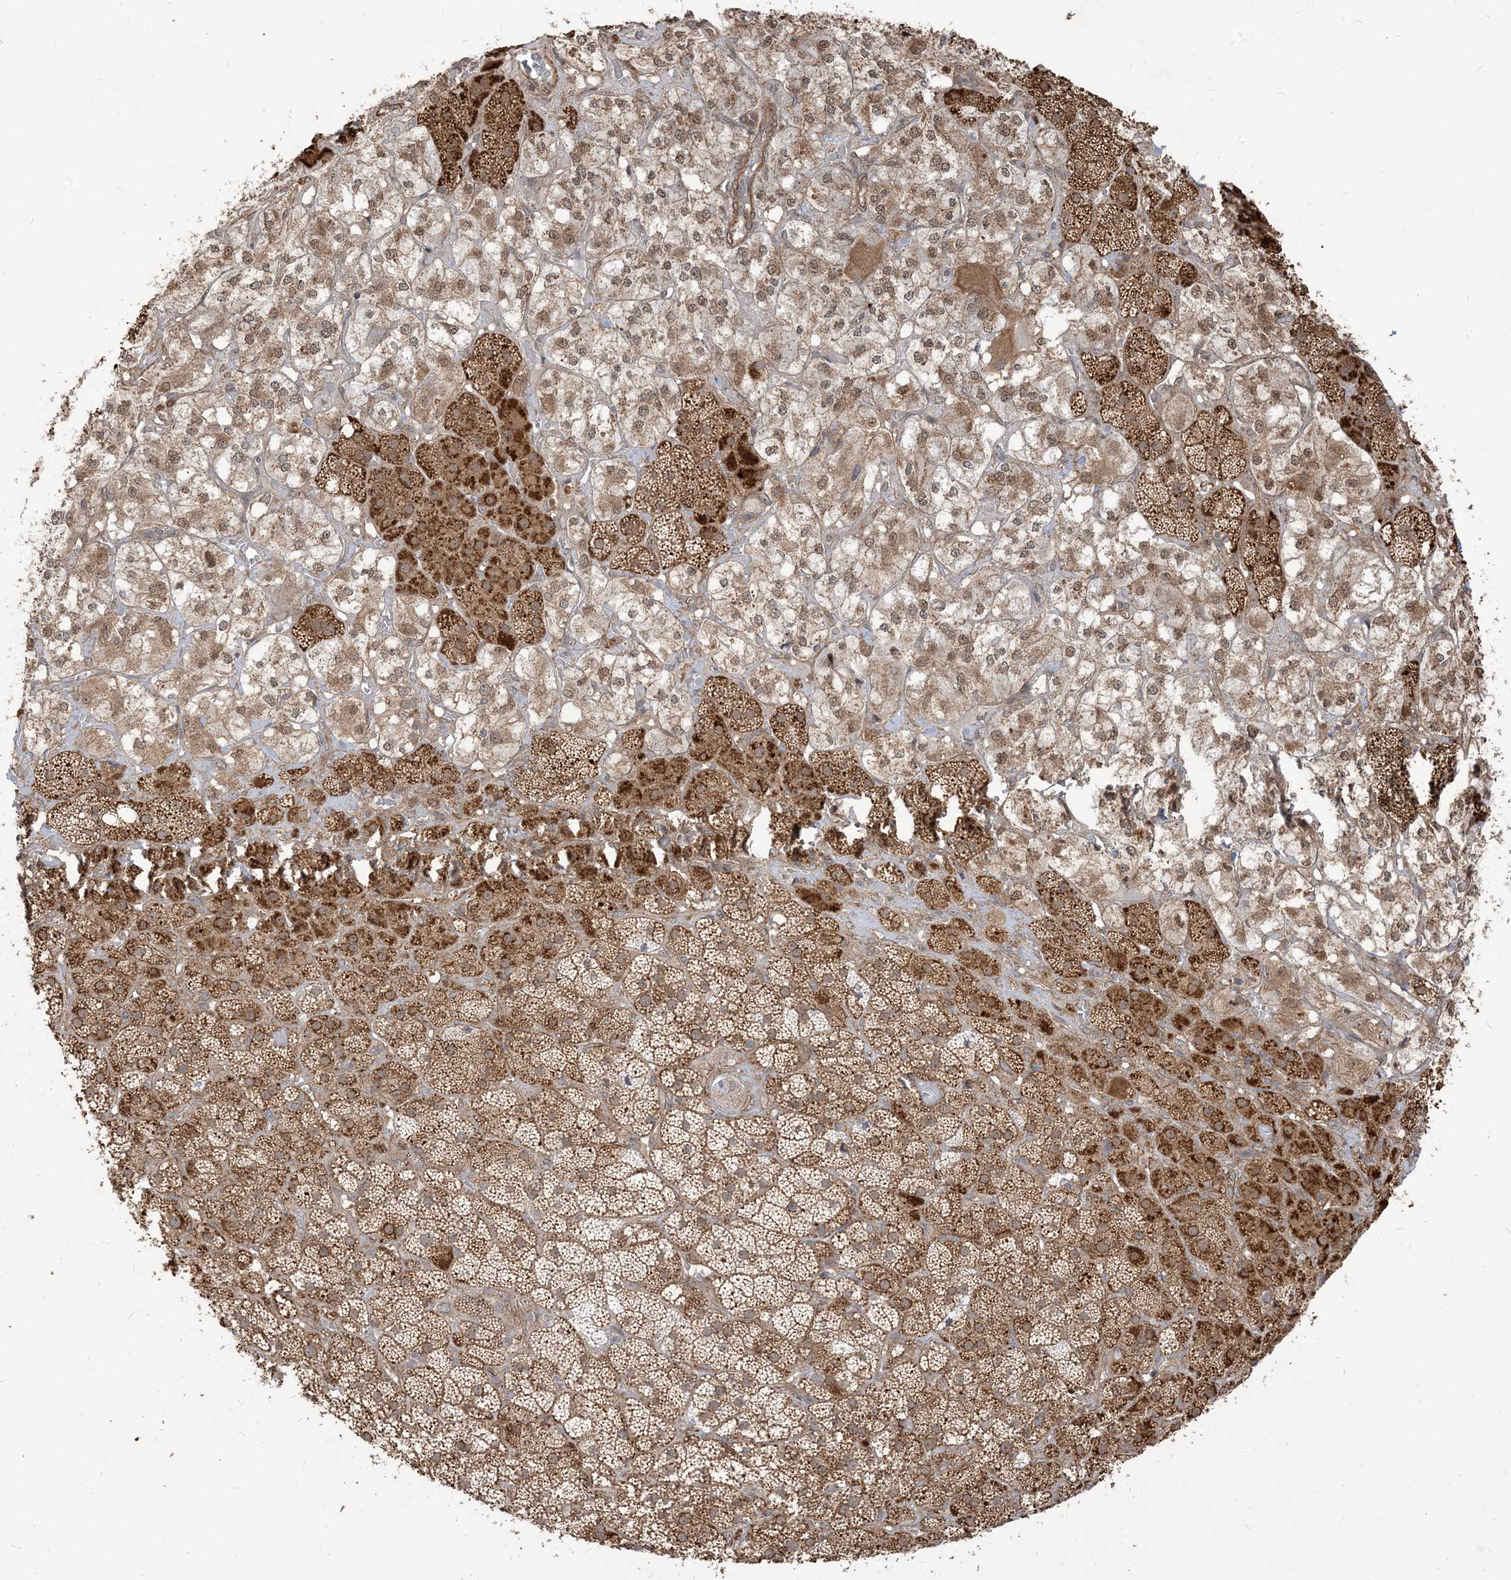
{"staining": {"intensity": "strong", "quantity": ">75%", "location": "cytoplasmic/membranous"}, "tissue": "adrenal gland", "cell_type": "Glandular cells", "image_type": "normal", "snomed": [{"axis": "morphology", "description": "Normal tissue, NOS"}, {"axis": "topography", "description": "Adrenal gland"}], "caption": "Adrenal gland stained for a protein exhibits strong cytoplasmic/membranous positivity in glandular cells. (DAB IHC, brown staining for protein, blue staining for nuclei).", "gene": "TBCC", "patient": {"sex": "male", "age": 57}}